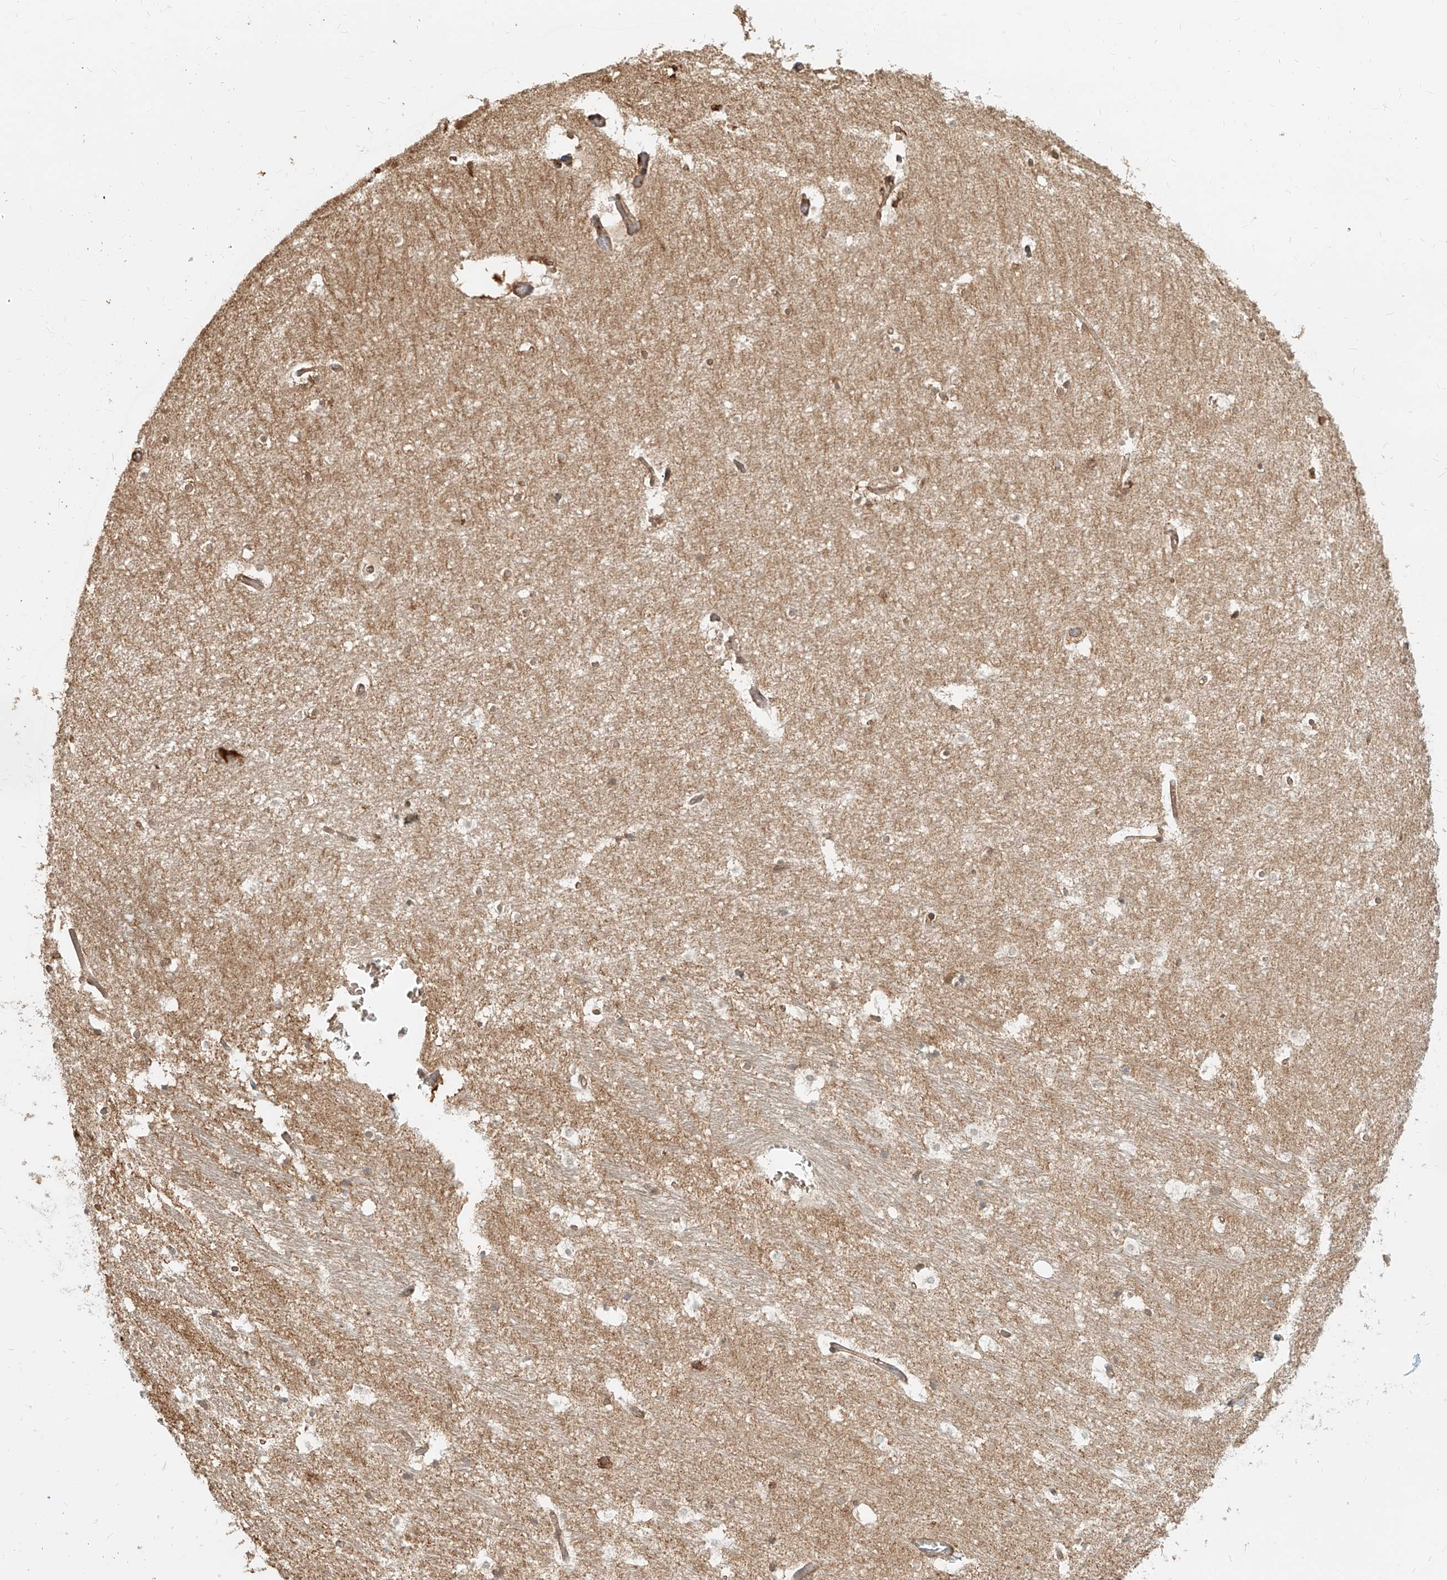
{"staining": {"intensity": "moderate", "quantity": "25%-75%", "location": "cytoplasmic/membranous"}, "tissue": "hippocampus", "cell_type": "Glial cells", "image_type": "normal", "snomed": [{"axis": "morphology", "description": "Normal tissue, NOS"}, {"axis": "topography", "description": "Hippocampus"}], "caption": "The image demonstrates immunohistochemical staining of normal hippocampus. There is moderate cytoplasmic/membranous staining is present in about 25%-75% of glial cells.", "gene": "UBE2K", "patient": {"sex": "female", "age": 52}}